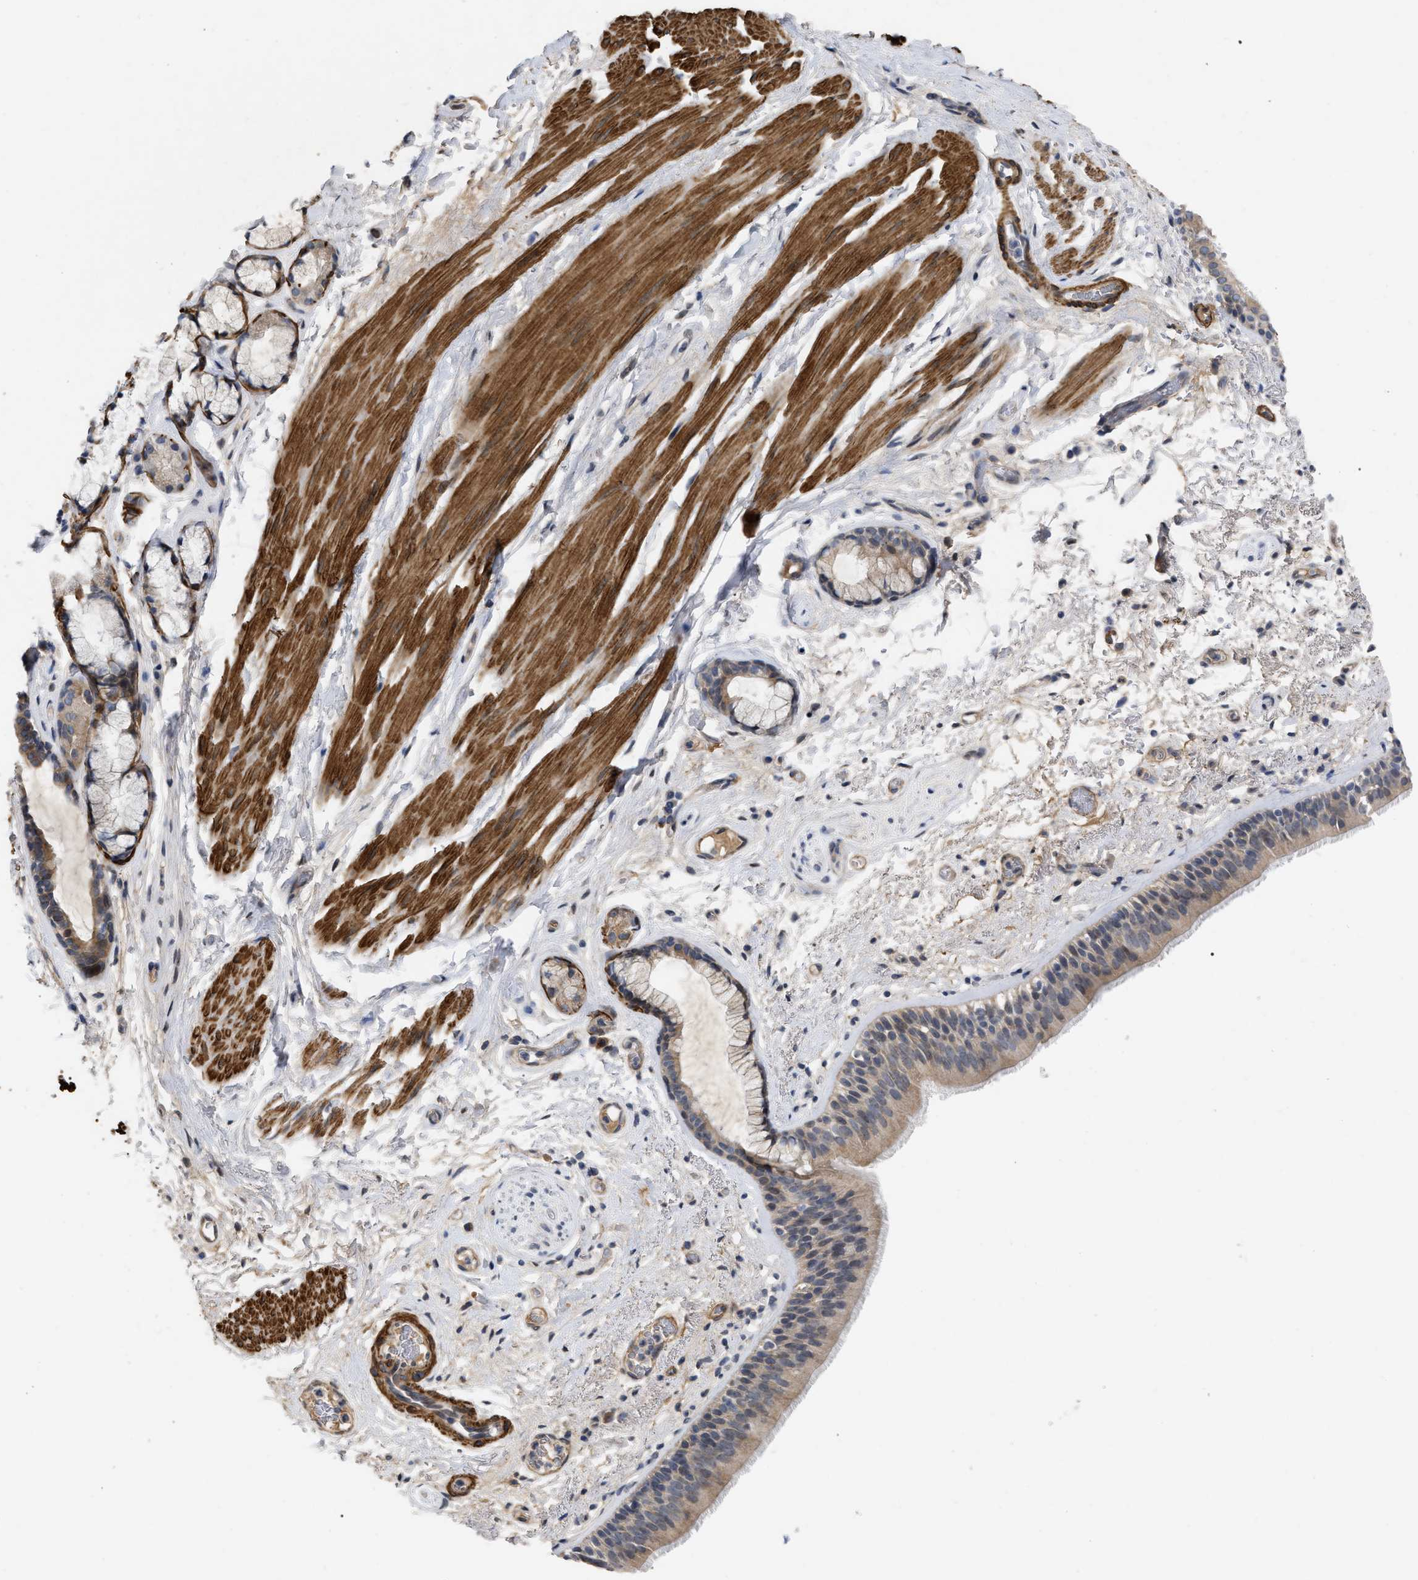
{"staining": {"intensity": "weak", "quantity": ">75%", "location": "cytoplasmic/membranous"}, "tissue": "bronchus", "cell_type": "Respiratory epithelial cells", "image_type": "normal", "snomed": [{"axis": "morphology", "description": "Normal tissue, NOS"}, {"axis": "topography", "description": "Cartilage tissue"}], "caption": "Immunohistochemical staining of unremarkable human bronchus displays low levels of weak cytoplasmic/membranous positivity in approximately >75% of respiratory epithelial cells.", "gene": "ST6GALNAC6", "patient": {"sex": "female", "age": 63}}